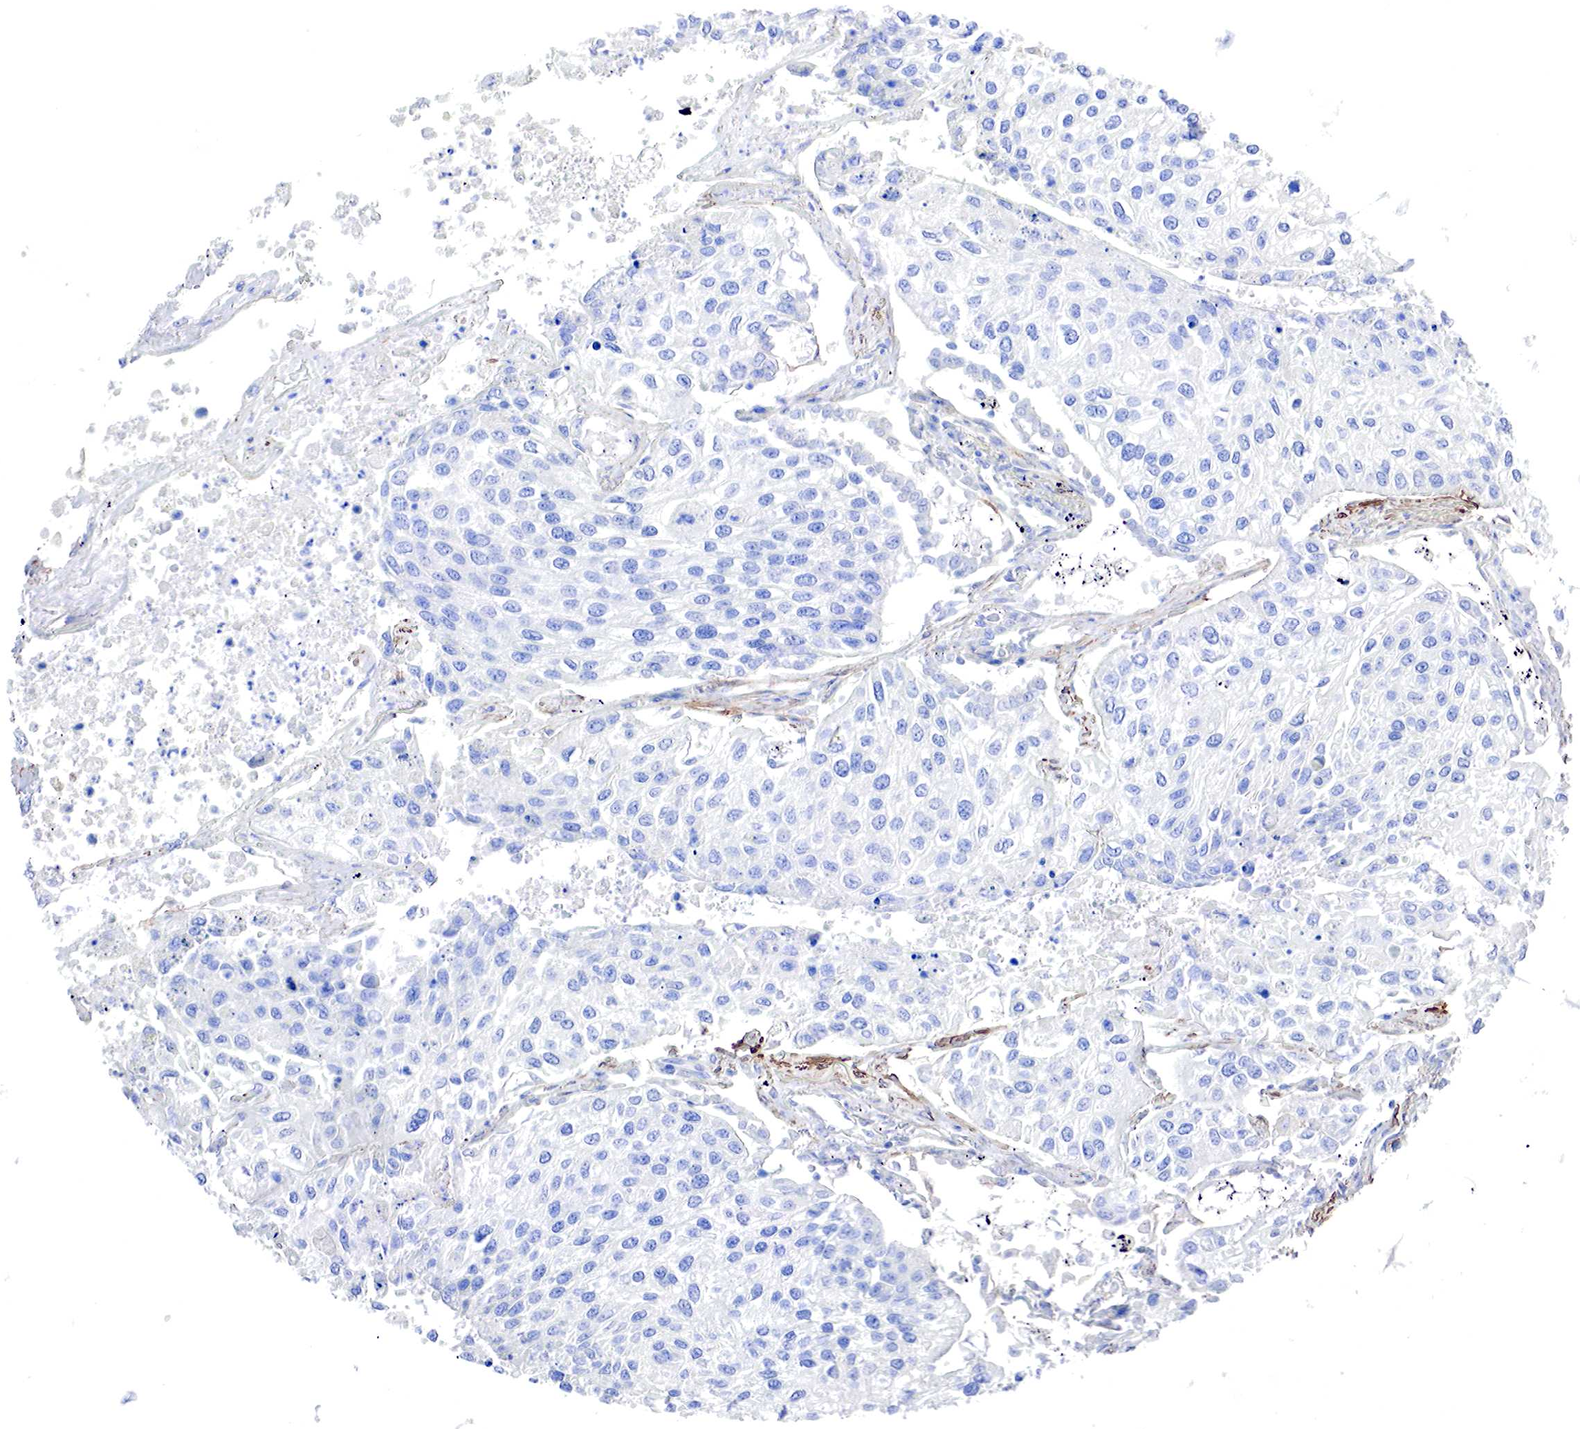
{"staining": {"intensity": "negative", "quantity": "none", "location": "none"}, "tissue": "lung cancer", "cell_type": "Tumor cells", "image_type": "cancer", "snomed": [{"axis": "morphology", "description": "Squamous cell carcinoma, NOS"}, {"axis": "topography", "description": "Lung"}], "caption": "Squamous cell carcinoma (lung) stained for a protein using immunohistochemistry reveals no positivity tumor cells.", "gene": "TPM1", "patient": {"sex": "male", "age": 75}}